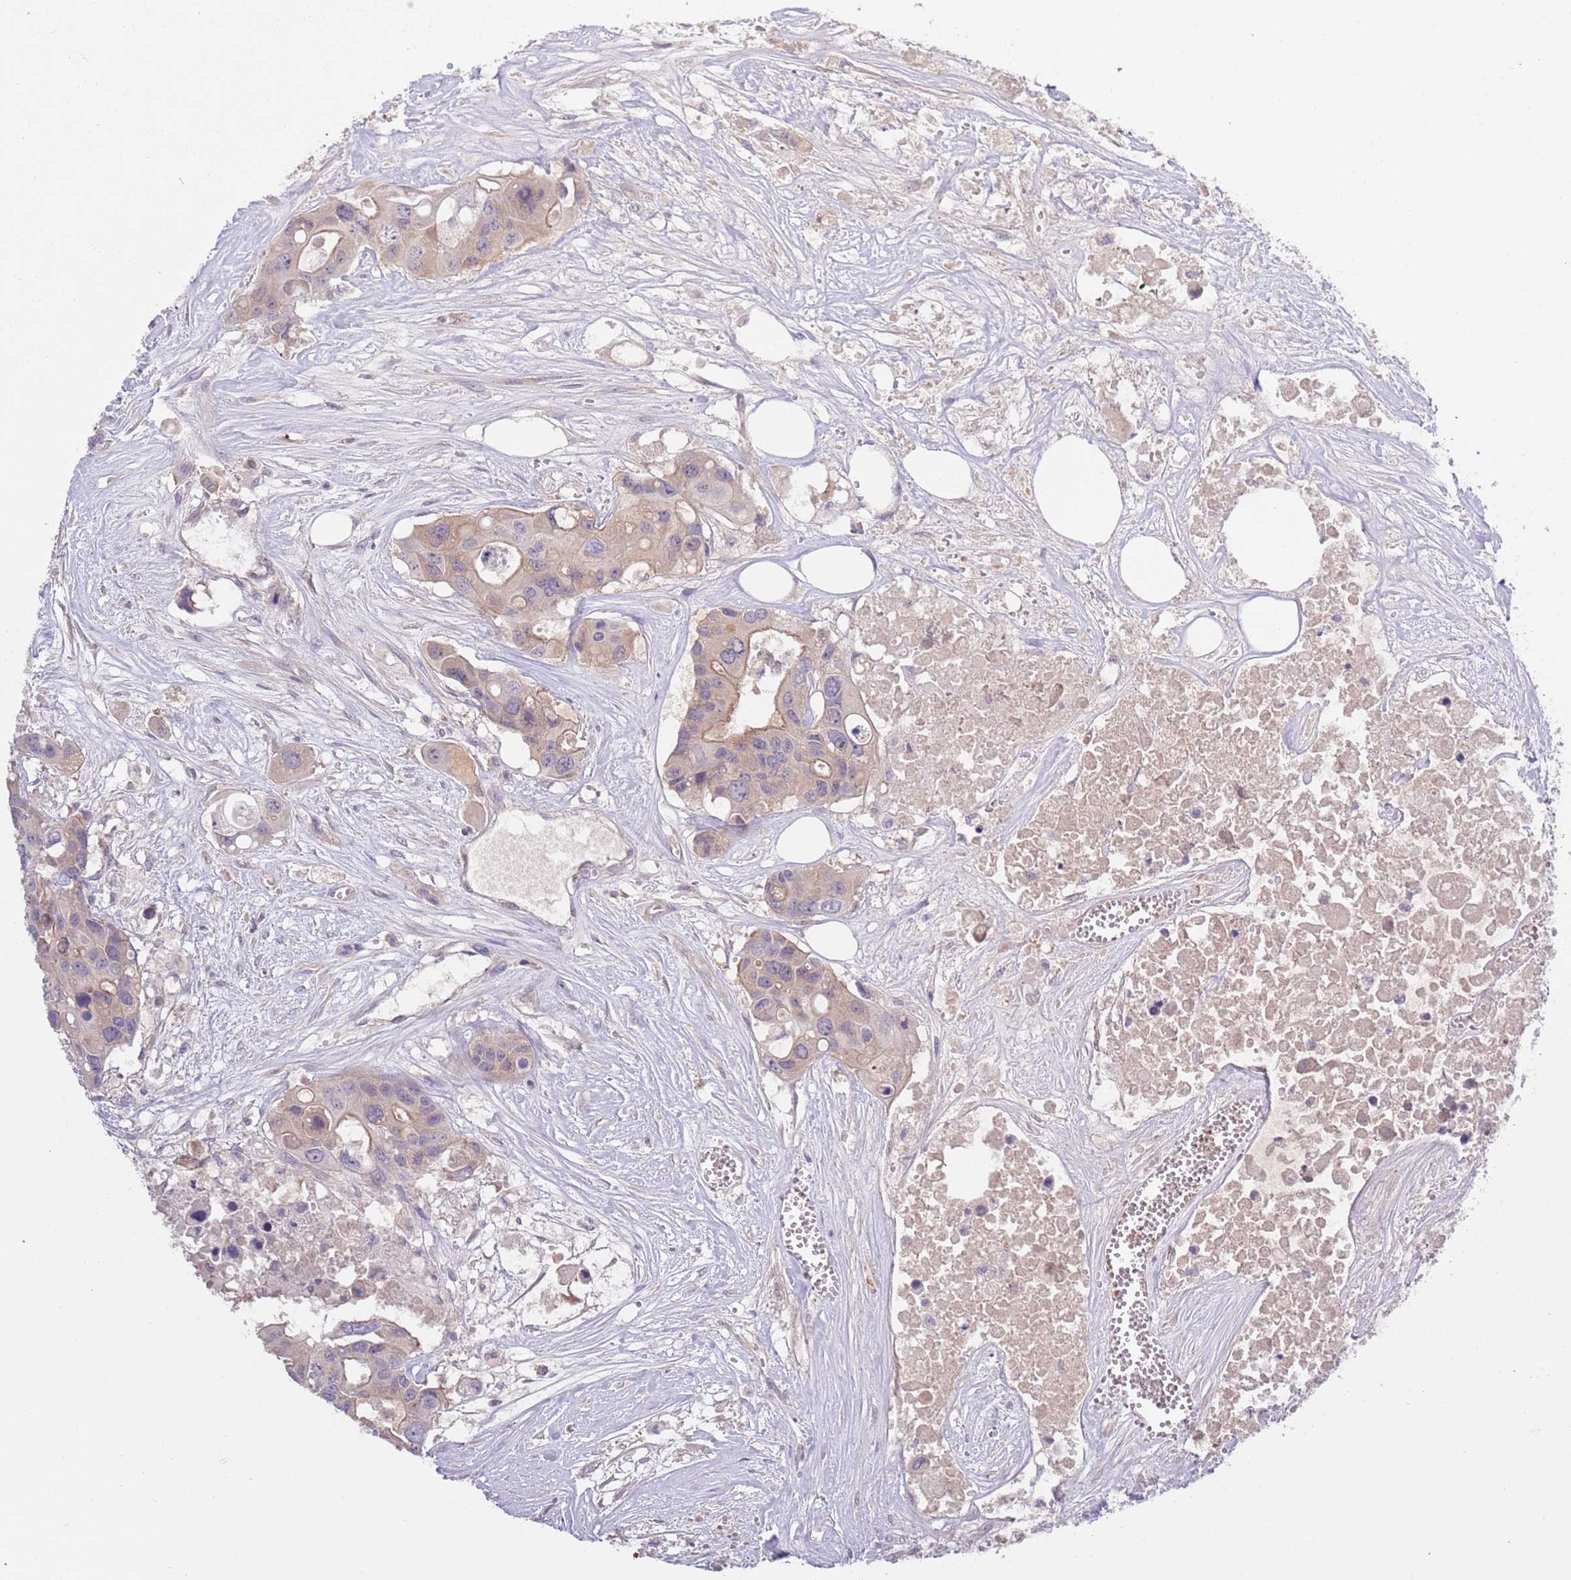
{"staining": {"intensity": "weak", "quantity": ">75%", "location": "cytoplasmic/membranous"}, "tissue": "colorectal cancer", "cell_type": "Tumor cells", "image_type": "cancer", "snomed": [{"axis": "morphology", "description": "Adenocarcinoma, NOS"}, {"axis": "topography", "description": "Colon"}], "caption": "Adenocarcinoma (colorectal) stained with immunohistochemistry exhibits weak cytoplasmic/membranous positivity in about >75% of tumor cells.", "gene": "SHROOM3", "patient": {"sex": "male", "age": 77}}